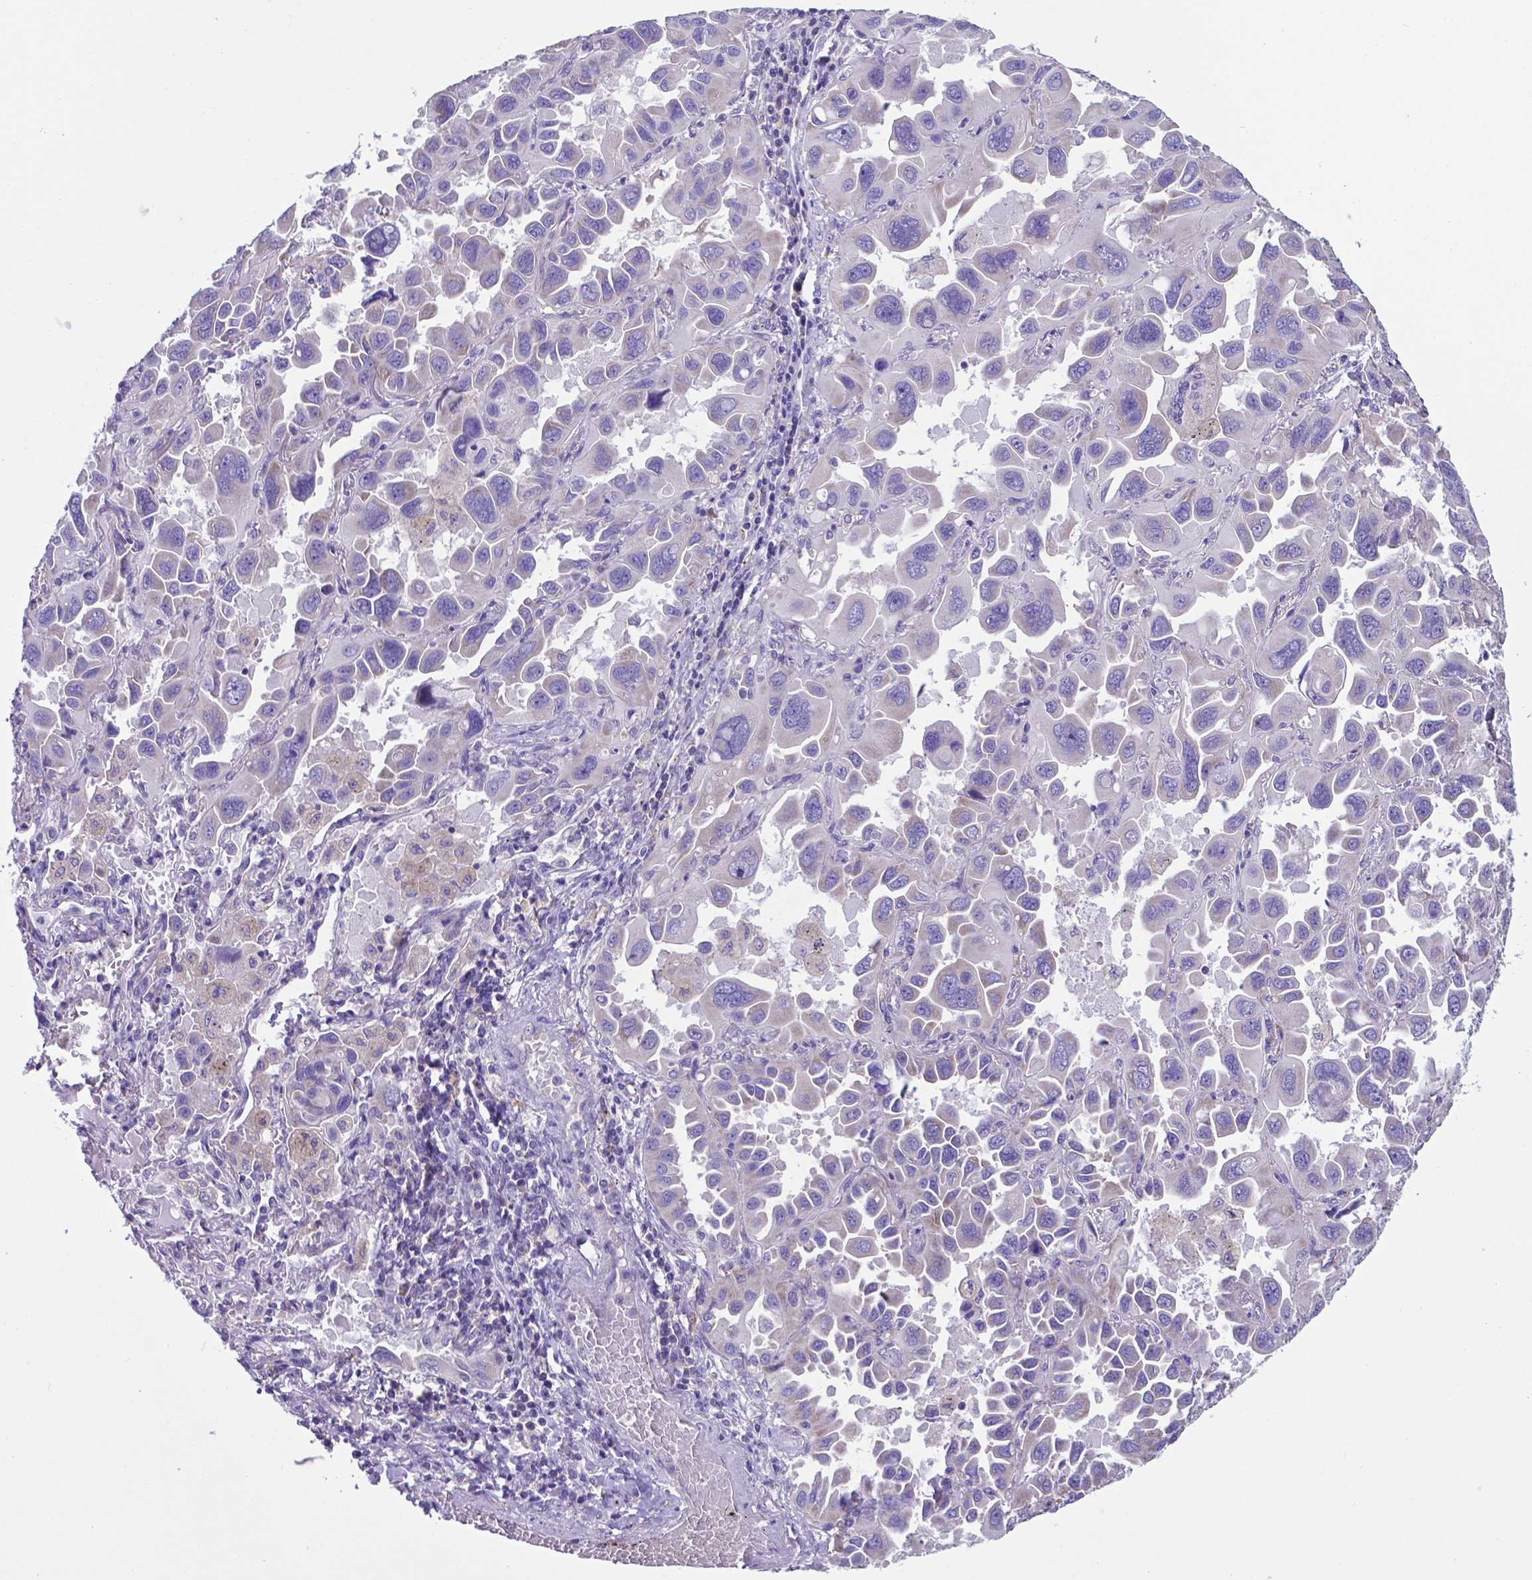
{"staining": {"intensity": "negative", "quantity": "none", "location": "none"}, "tissue": "lung cancer", "cell_type": "Tumor cells", "image_type": "cancer", "snomed": [{"axis": "morphology", "description": "Adenocarcinoma, NOS"}, {"axis": "topography", "description": "Lung"}], "caption": "This image is of lung adenocarcinoma stained with immunohistochemistry (IHC) to label a protein in brown with the nuclei are counter-stained blue. There is no positivity in tumor cells.", "gene": "RPL6", "patient": {"sex": "male", "age": 64}}